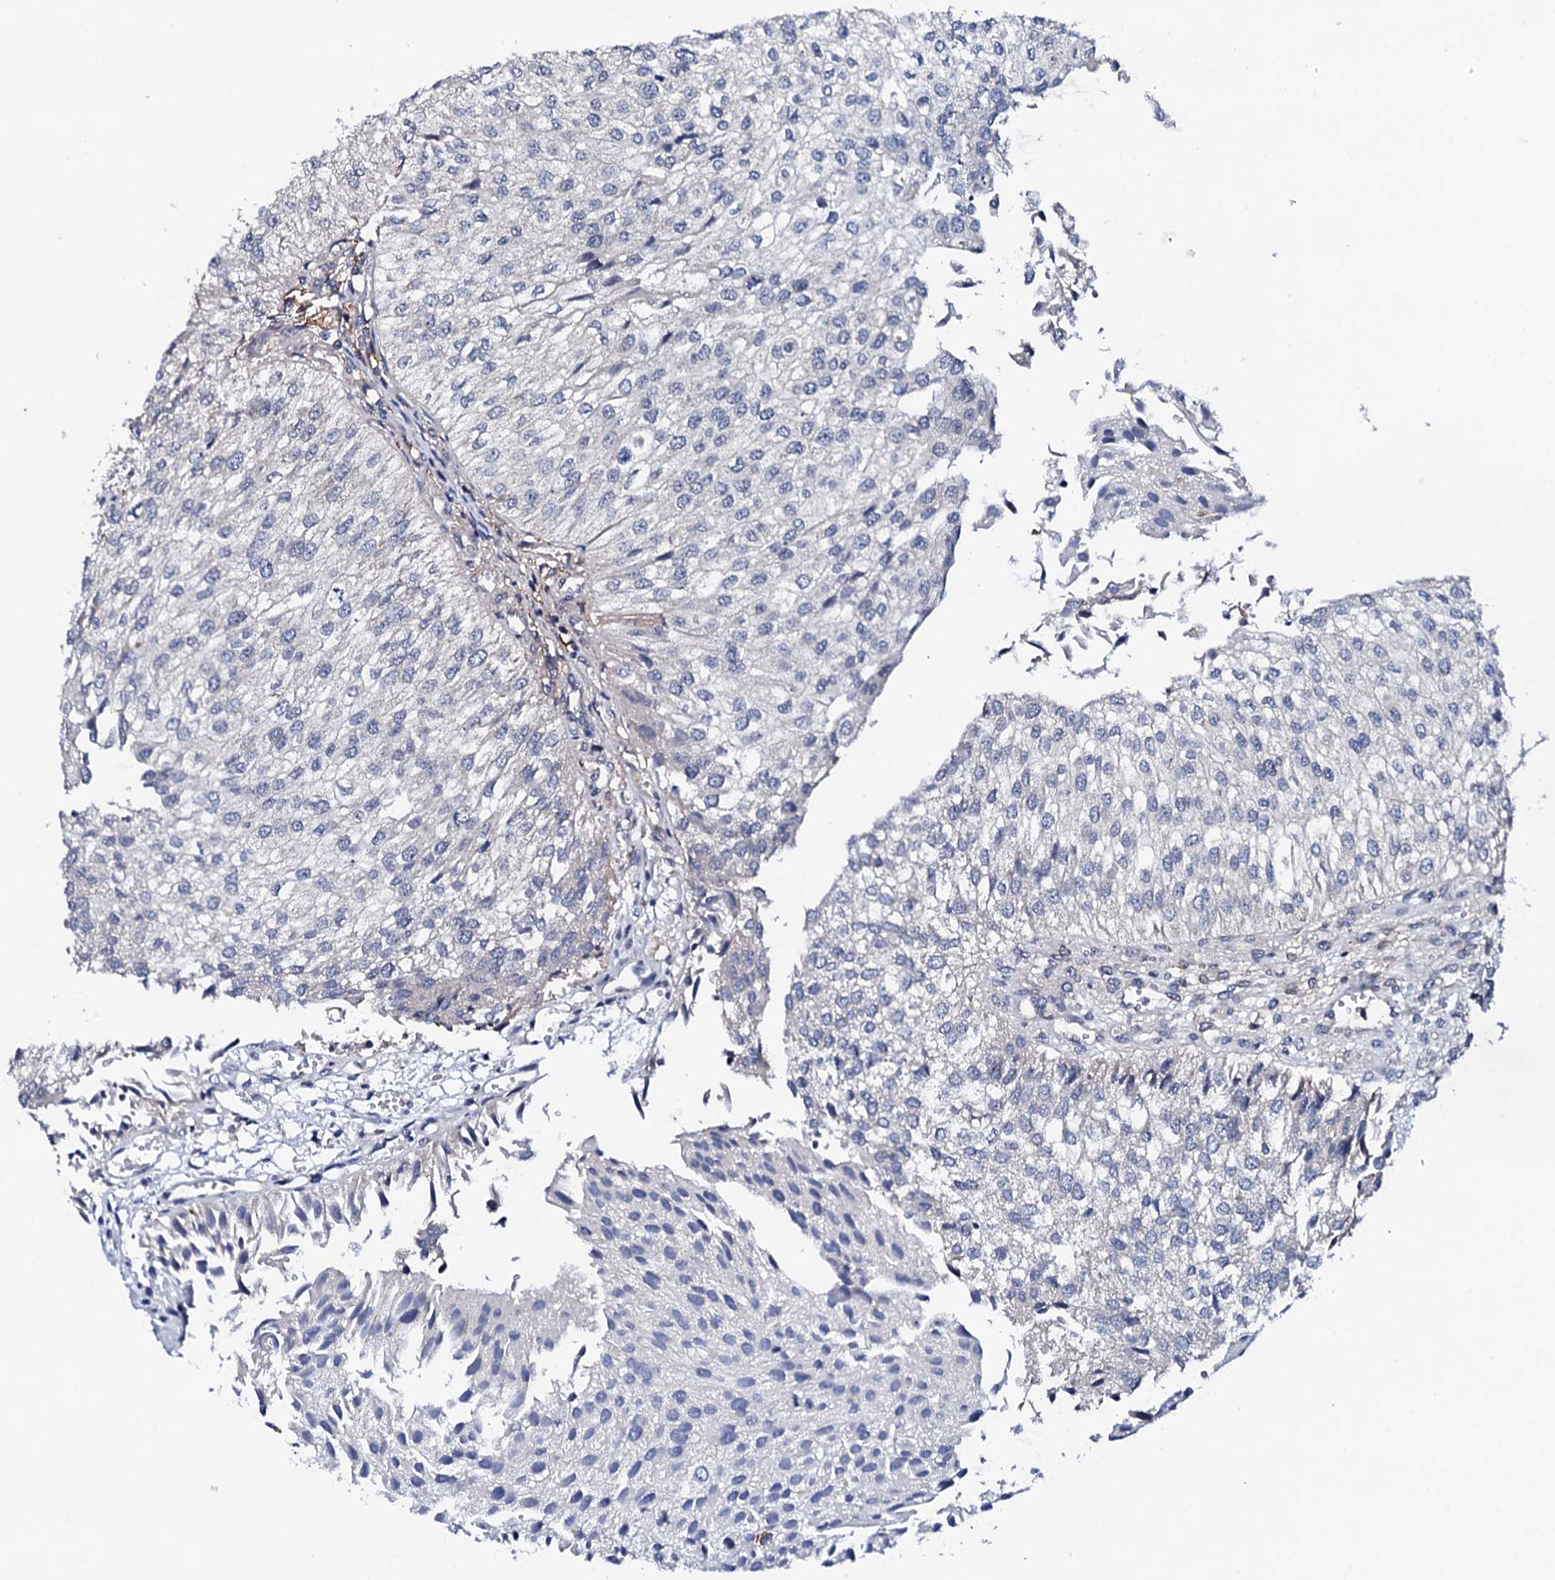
{"staining": {"intensity": "negative", "quantity": "none", "location": "none"}, "tissue": "urothelial cancer", "cell_type": "Tumor cells", "image_type": "cancer", "snomed": [{"axis": "morphology", "description": "Urothelial carcinoma, Low grade"}, {"axis": "topography", "description": "Urinary bladder"}], "caption": "Micrograph shows no protein expression in tumor cells of urothelial cancer tissue.", "gene": "EDC3", "patient": {"sex": "female", "age": 89}}